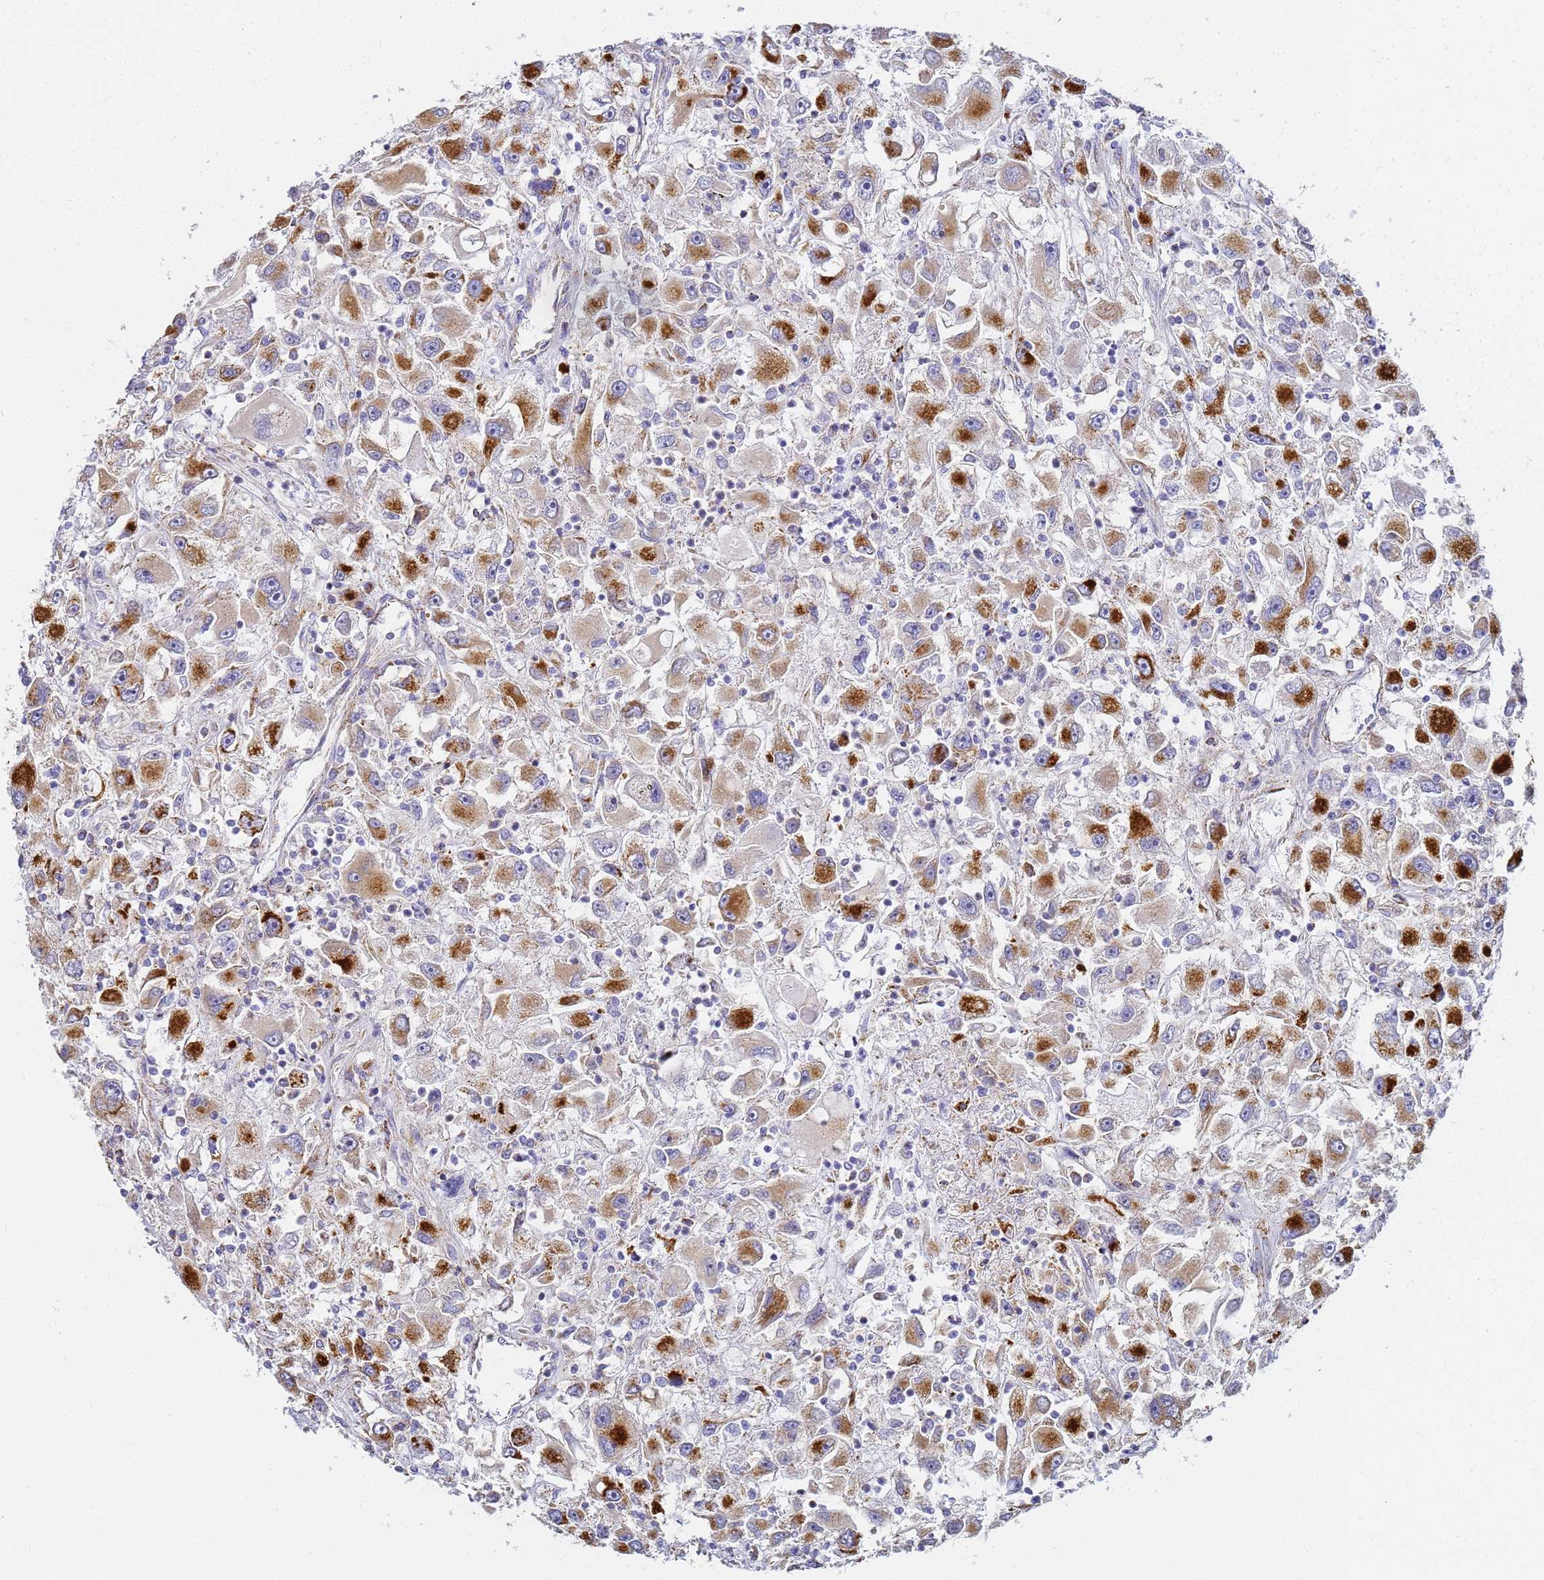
{"staining": {"intensity": "strong", "quantity": "25%-75%", "location": "cytoplasmic/membranous"}, "tissue": "renal cancer", "cell_type": "Tumor cells", "image_type": "cancer", "snomed": [{"axis": "morphology", "description": "Adenocarcinoma, NOS"}, {"axis": "topography", "description": "Kidney"}], "caption": "Immunohistochemical staining of renal cancer (adenocarcinoma) shows high levels of strong cytoplasmic/membranous protein staining in about 25%-75% of tumor cells.", "gene": "CNIH4", "patient": {"sex": "female", "age": 52}}